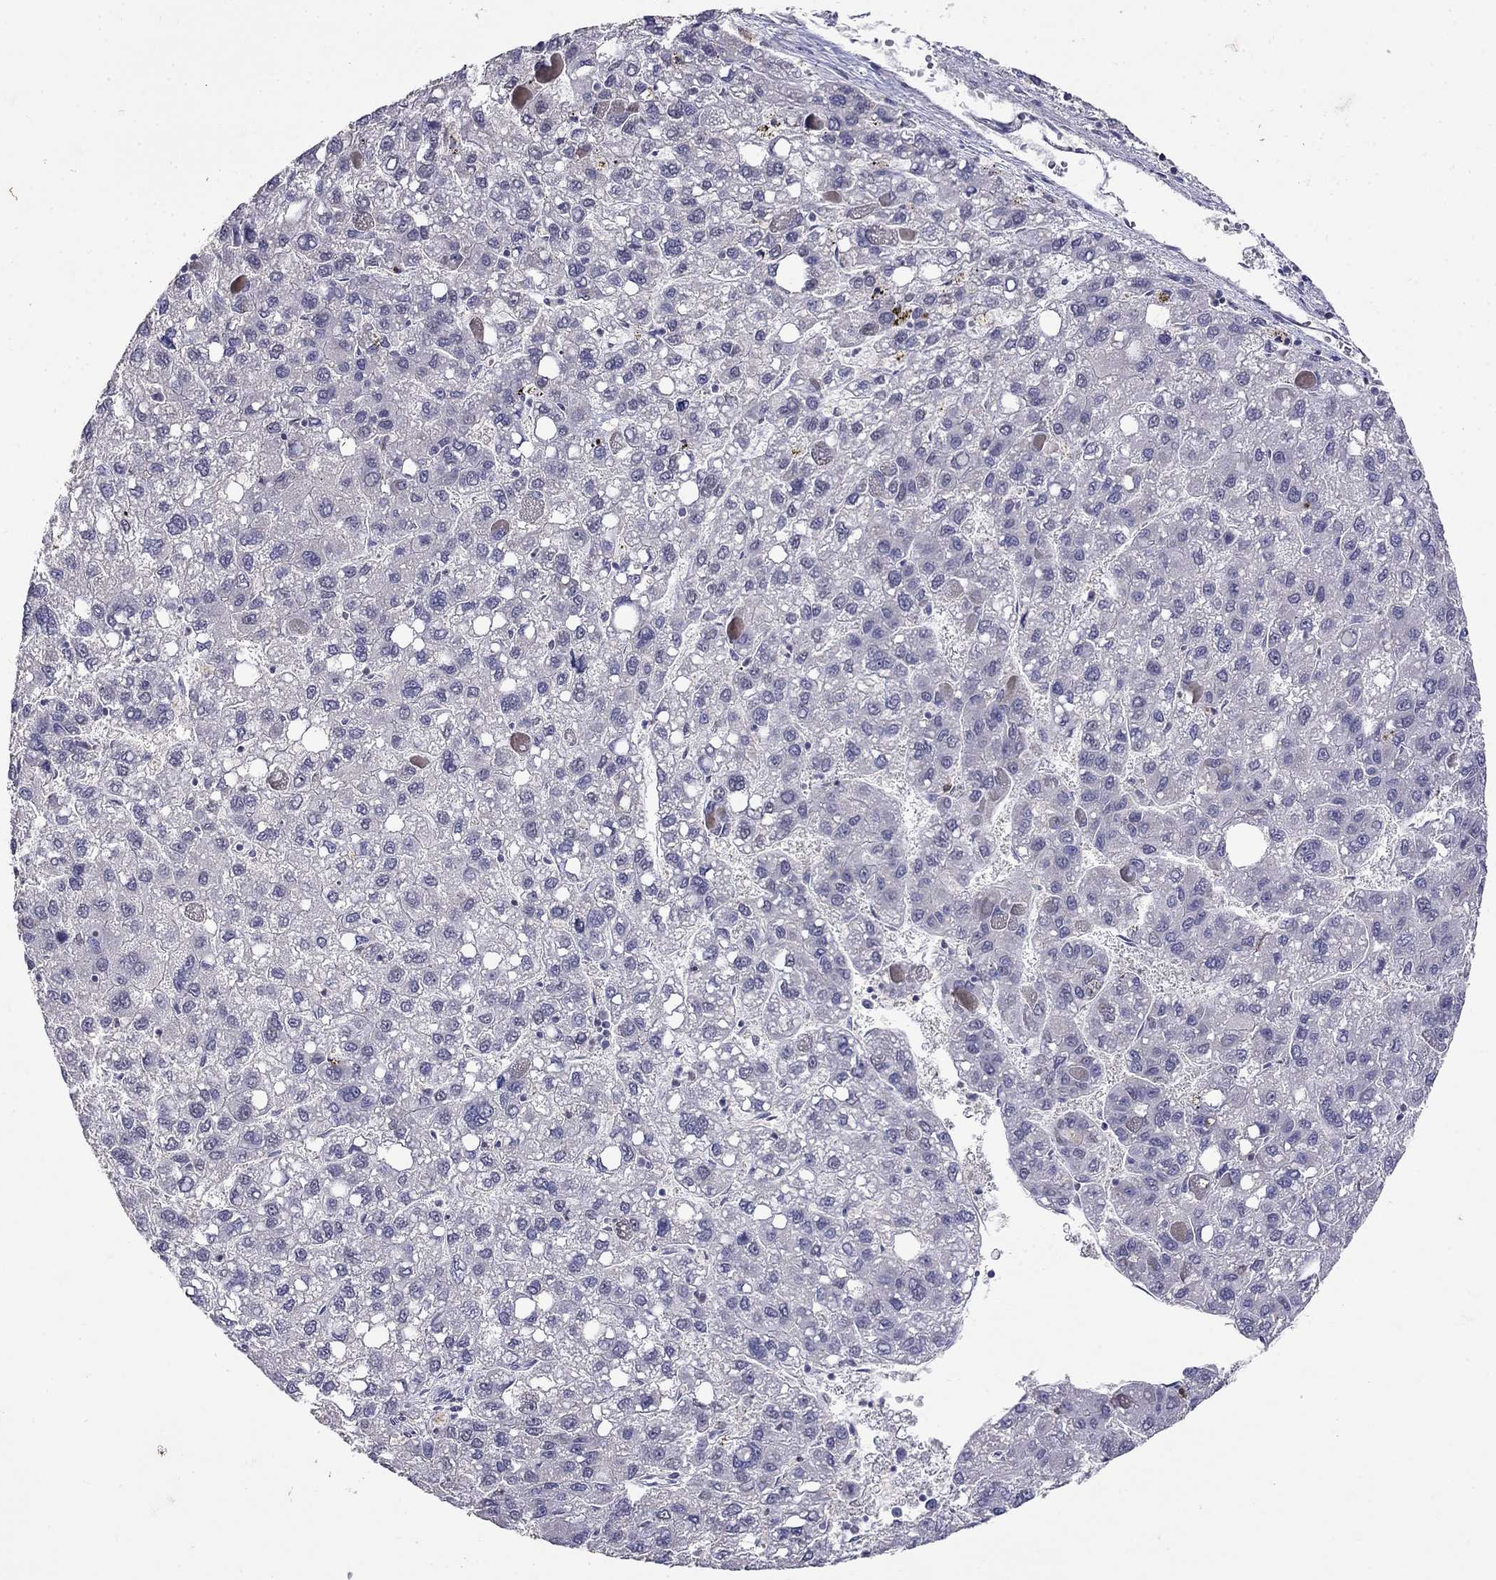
{"staining": {"intensity": "negative", "quantity": "none", "location": "none"}, "tissue": "liver cancer", "cell_type": "Tumor cells", "image_type": "cancer", "snomed": [{"axis": "morphology", "description": "Carcinoma, Hepatocellular, NOS"}, {"axis": "topography", "description": "Liver"}], "caption": "Liver cancer stained for a protein using IHC demonstrates no expression tumor cells.", "gene": "CD8B", "patient": {"sex": "female", "age": 82}}